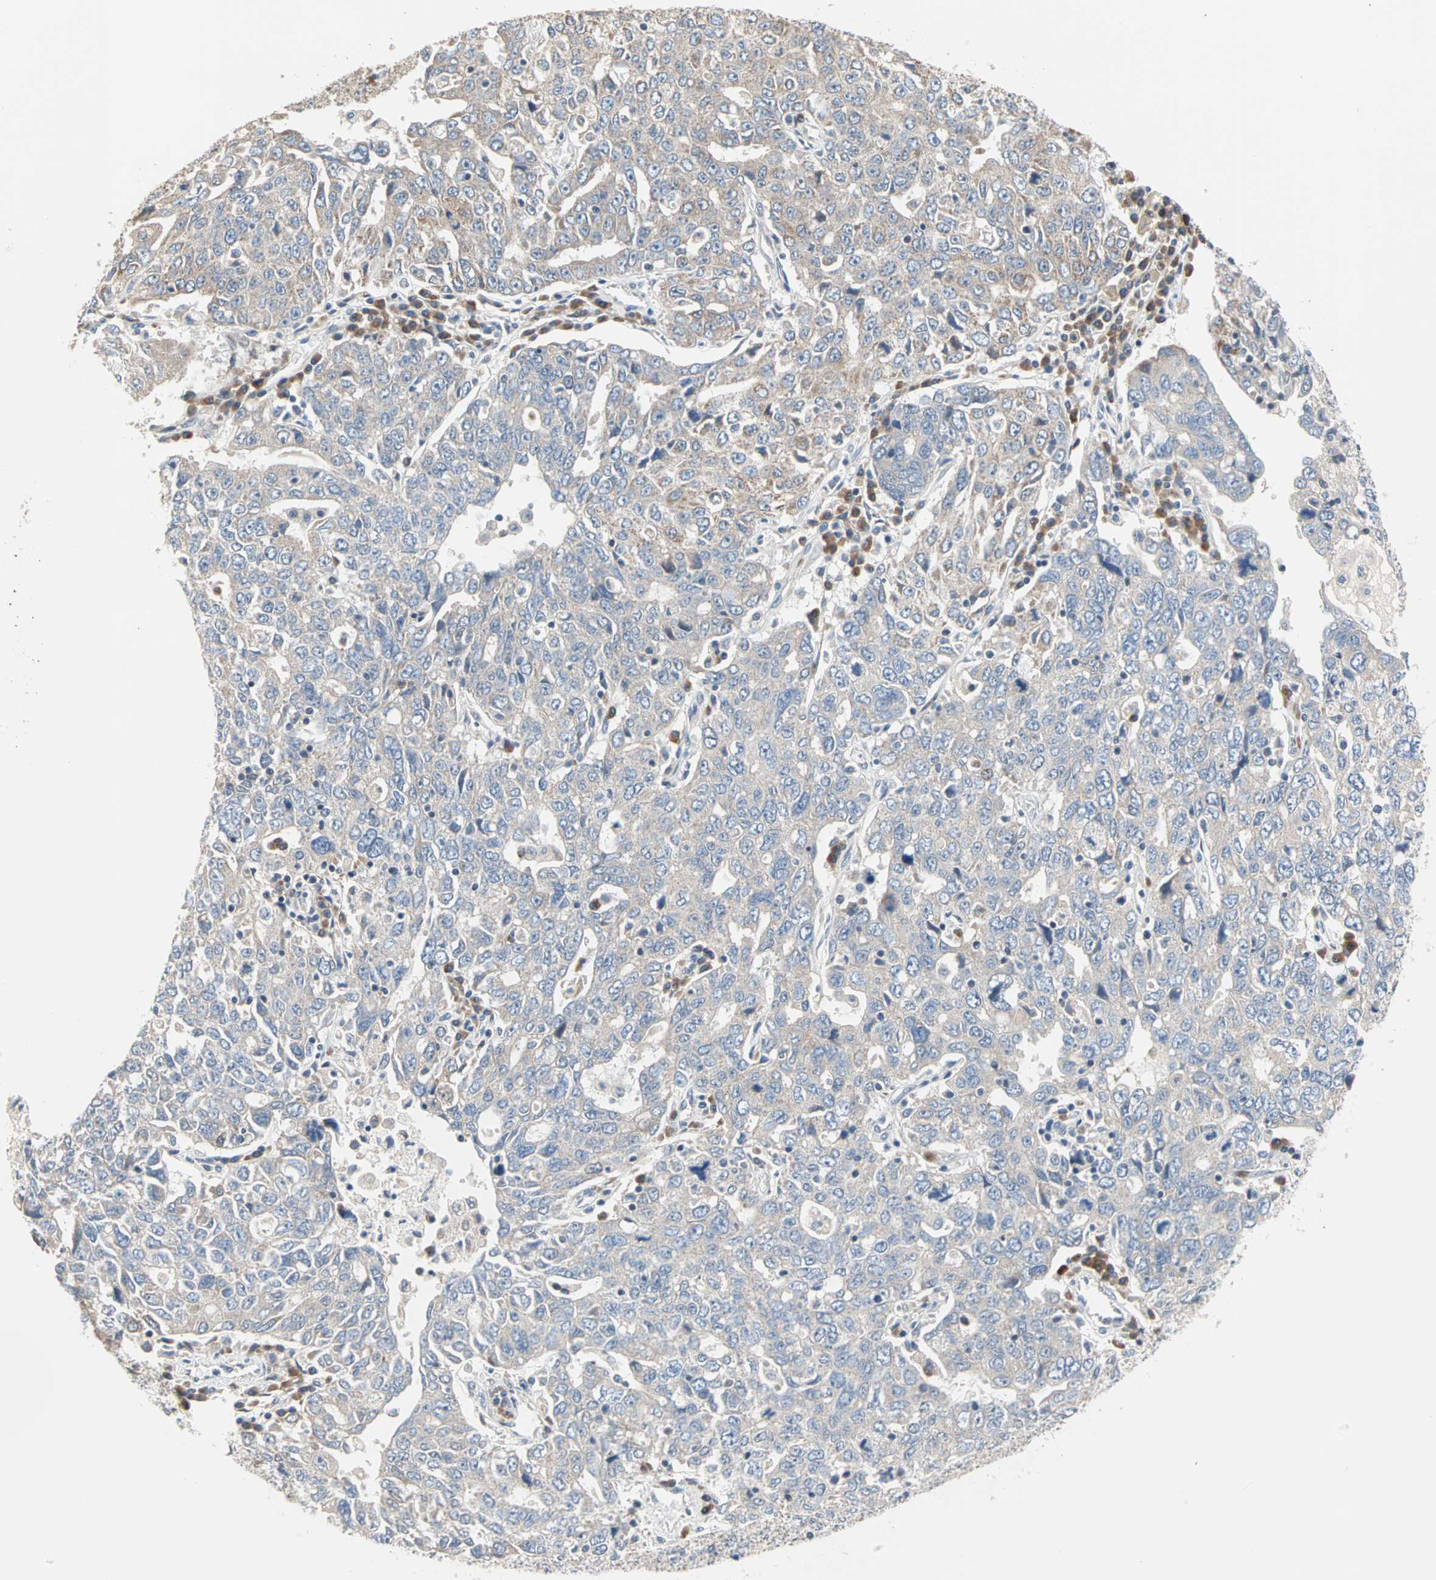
{"staining": {"intensity": "weak", "quantity": ">75%", "location": "cytoplasmic/membranous"}, "tissue": "ovarian cancer", "cell_type": "Tumor cells", "image_type": "cancer", "snomed": [{"axis": "morphology", "description": "Carcinoma, endometroid"}, {"axis": "topography", "description": "Ovary"}], "caption": "Ovarian cancer tissue exhibits weak cytoplasmic/membranous positivity in approximately >75% of tumor cells, visualized by immunohistochemistry. Nuclei are stained in blue.", "gene": "SAR1A", "patient": {"sex": "female", "age": 62}}